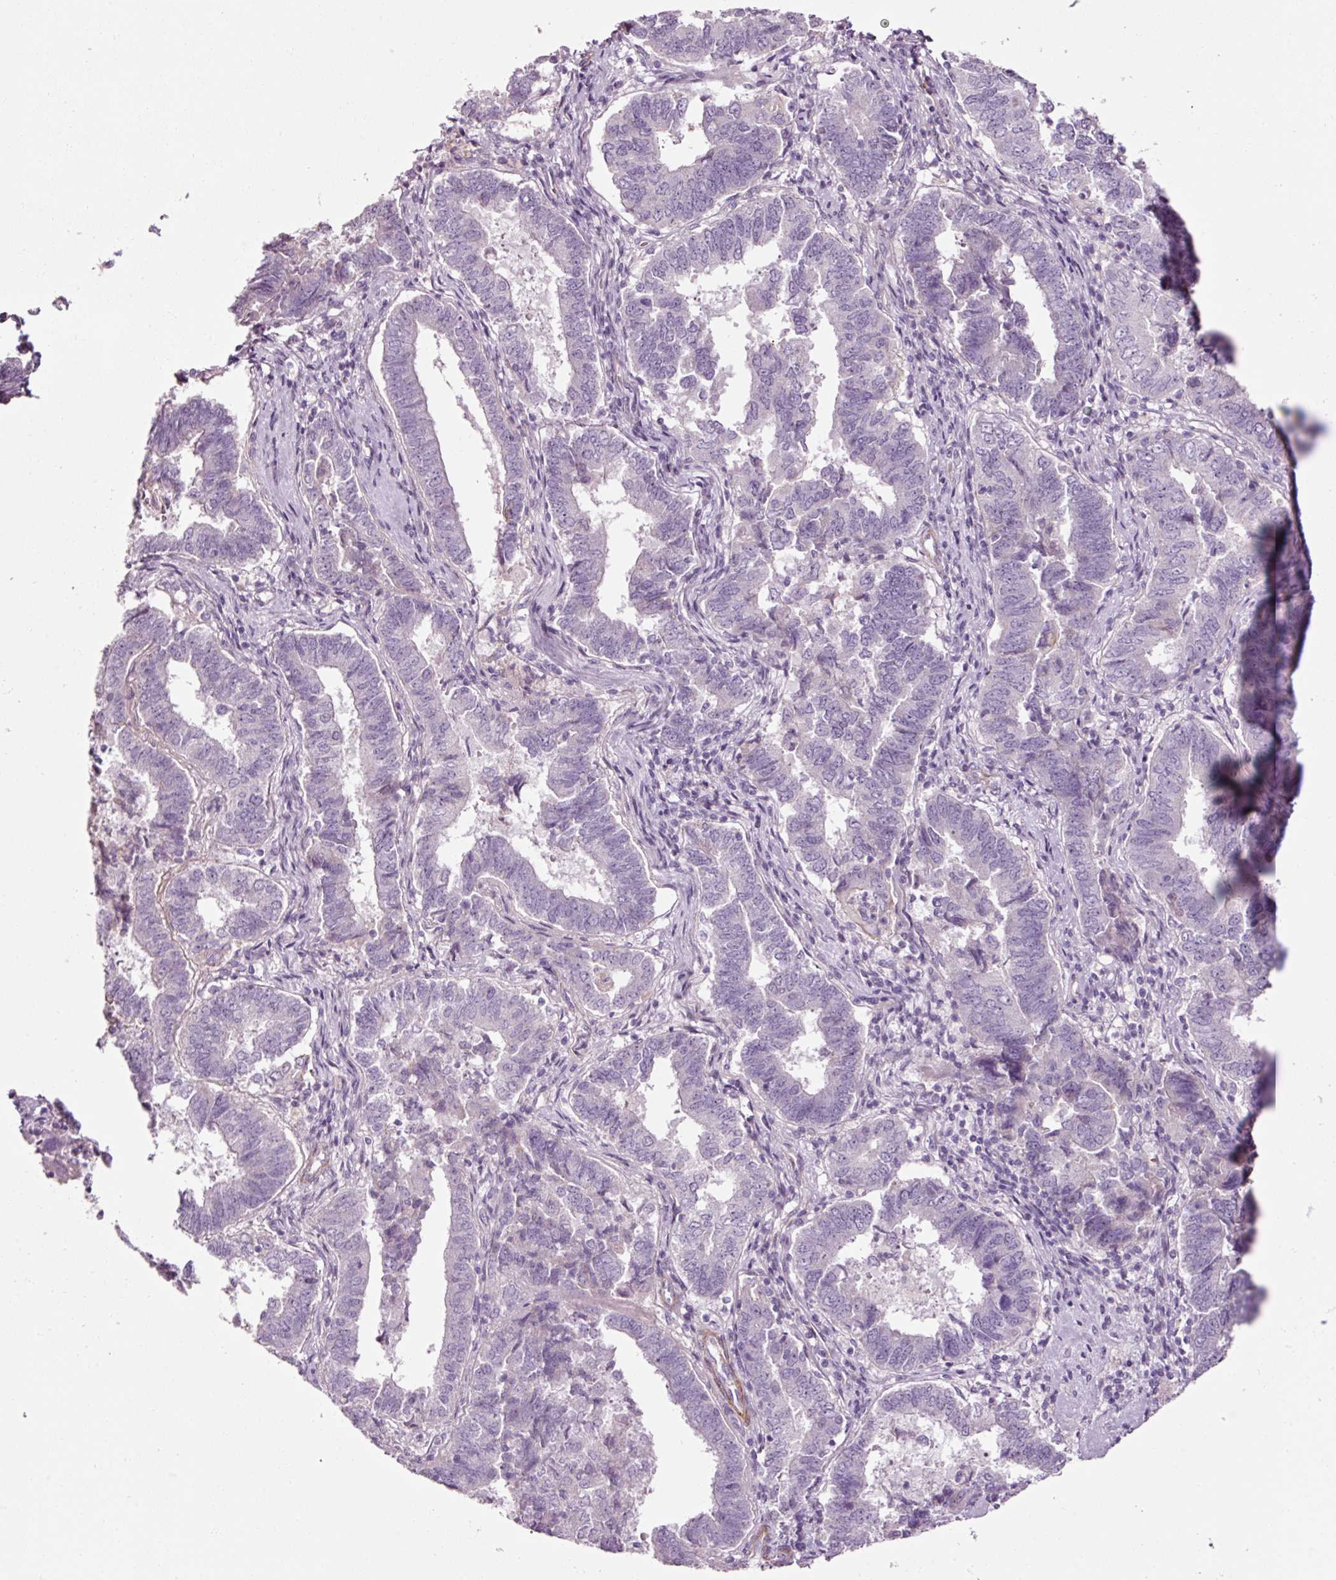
{"staining": {"intensity": "negative", "quantity": "none", "location": "none"}, "tissue": "endometrial cancer", "cell_type": "Tumor cells", "image_type": "cancer", "snomed": [{"axis": "morphology", "description": "Adenocarcinoma, NOS"}, {"axis": "topography", "description": "Endometrium"}], "caption": "This is a histopathology image of IHC staining of adenocarcinoma (endometrial), which shows no staining in tumor cells.", "gene": "ANKRD20A1", "patient": {"sex": "female", "age": 72}}